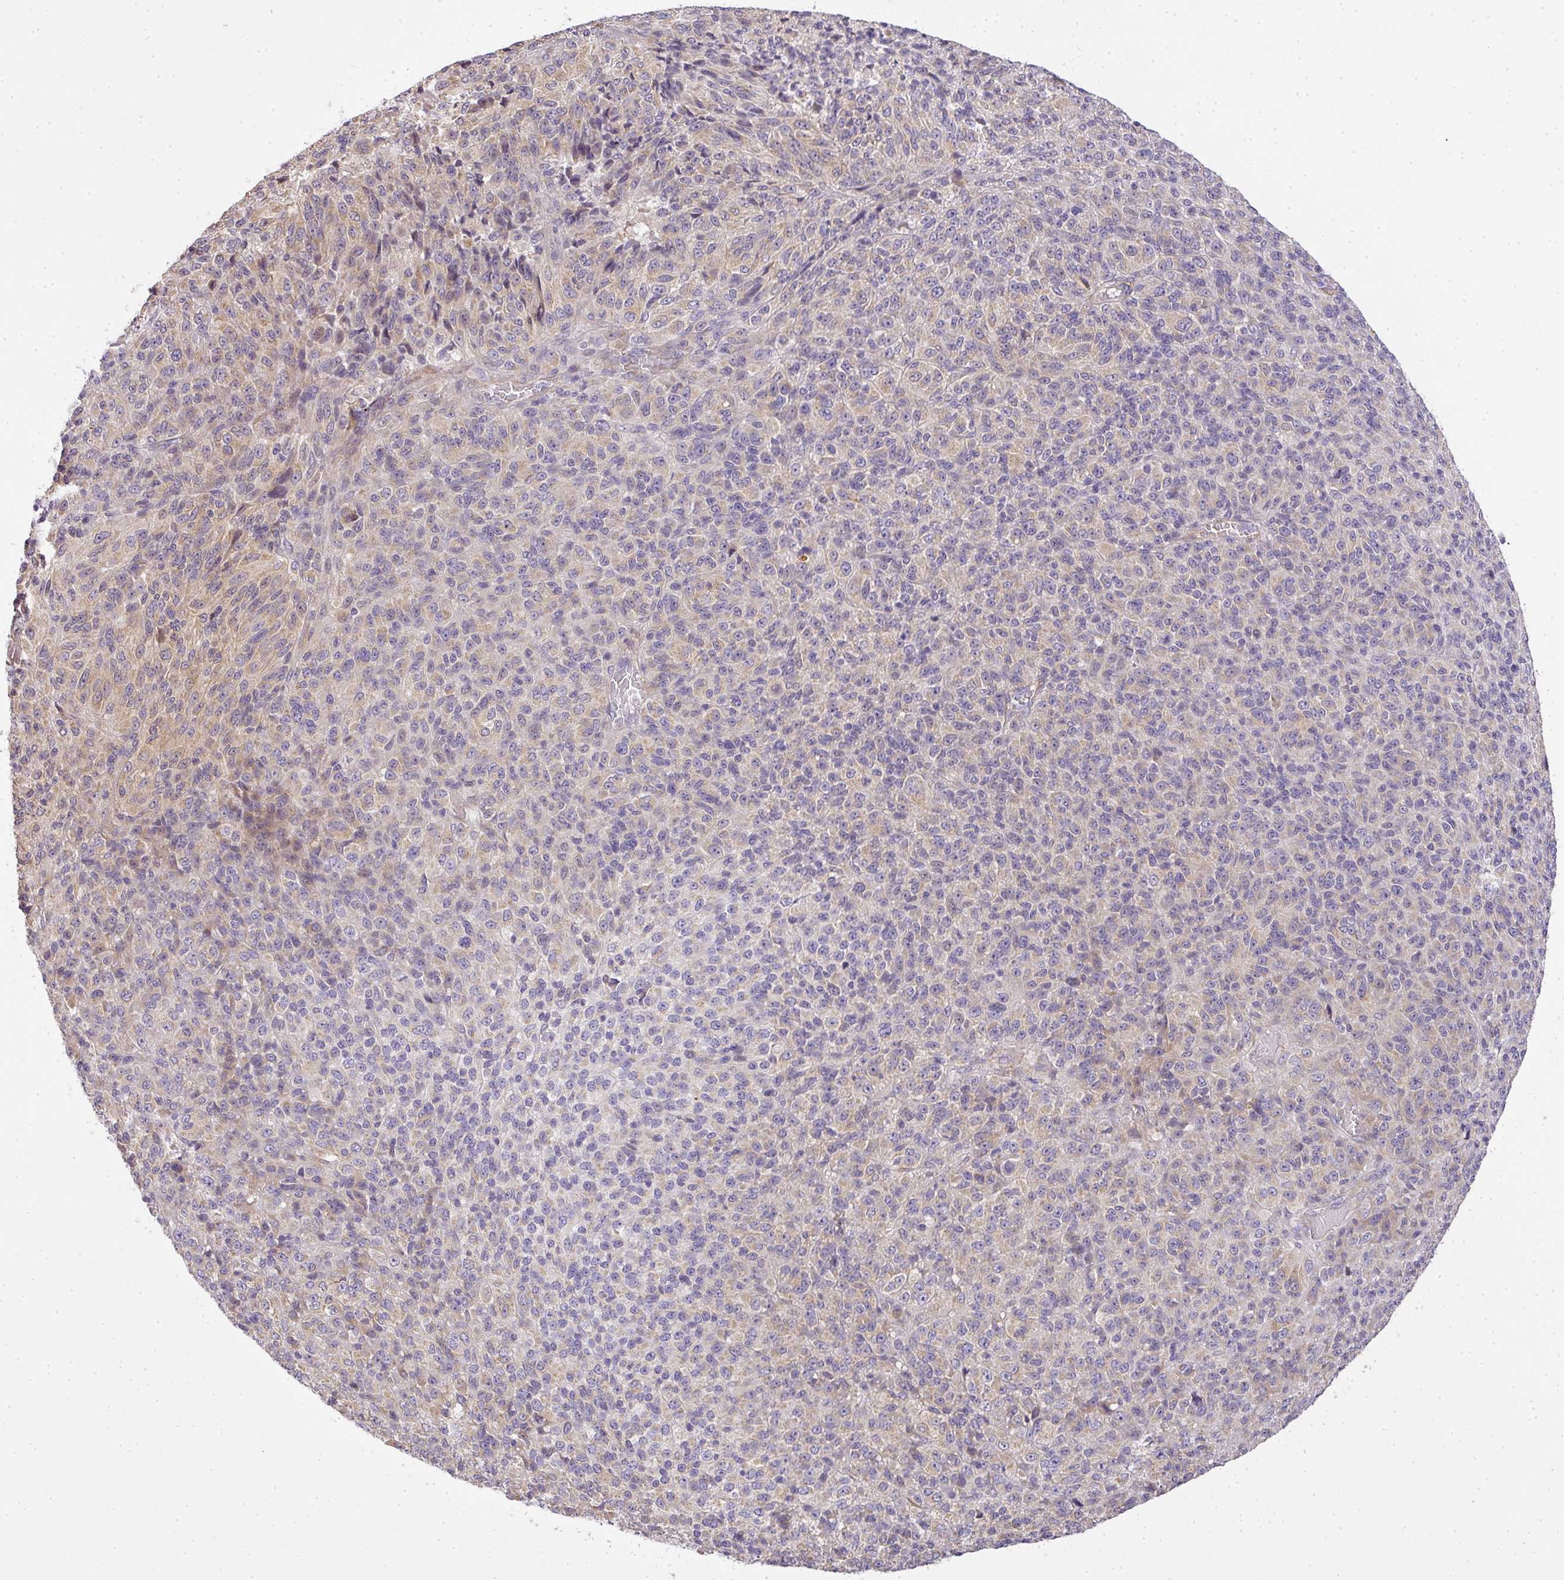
{"staining": {"intensity": "weak", "quantity": "25%-75%", "location": "cytoplasmic/membranous"}, "tissue": "melanoma", "cell_type": "Tumor cells", "image_type": "cancer", "snomed": [{"axis": "morphology", "description": "Malignant melanoma, Metastatic site"}, {"axis": "topography", "description": "Brain"}], "caption": "The image demonstrates immunohistochemical staining of malignant melanoma (metastatic site). There is weak cytoplasmic/membranous staining is seen in about 25%-75% of tumor cells. (DAB (3,3'-diaminobenzidine) IHC, brown staining for protein, blue staining for nuclei).", "gene": "ZDHHC1", "patient": {"sex": "female", "age": 56}}